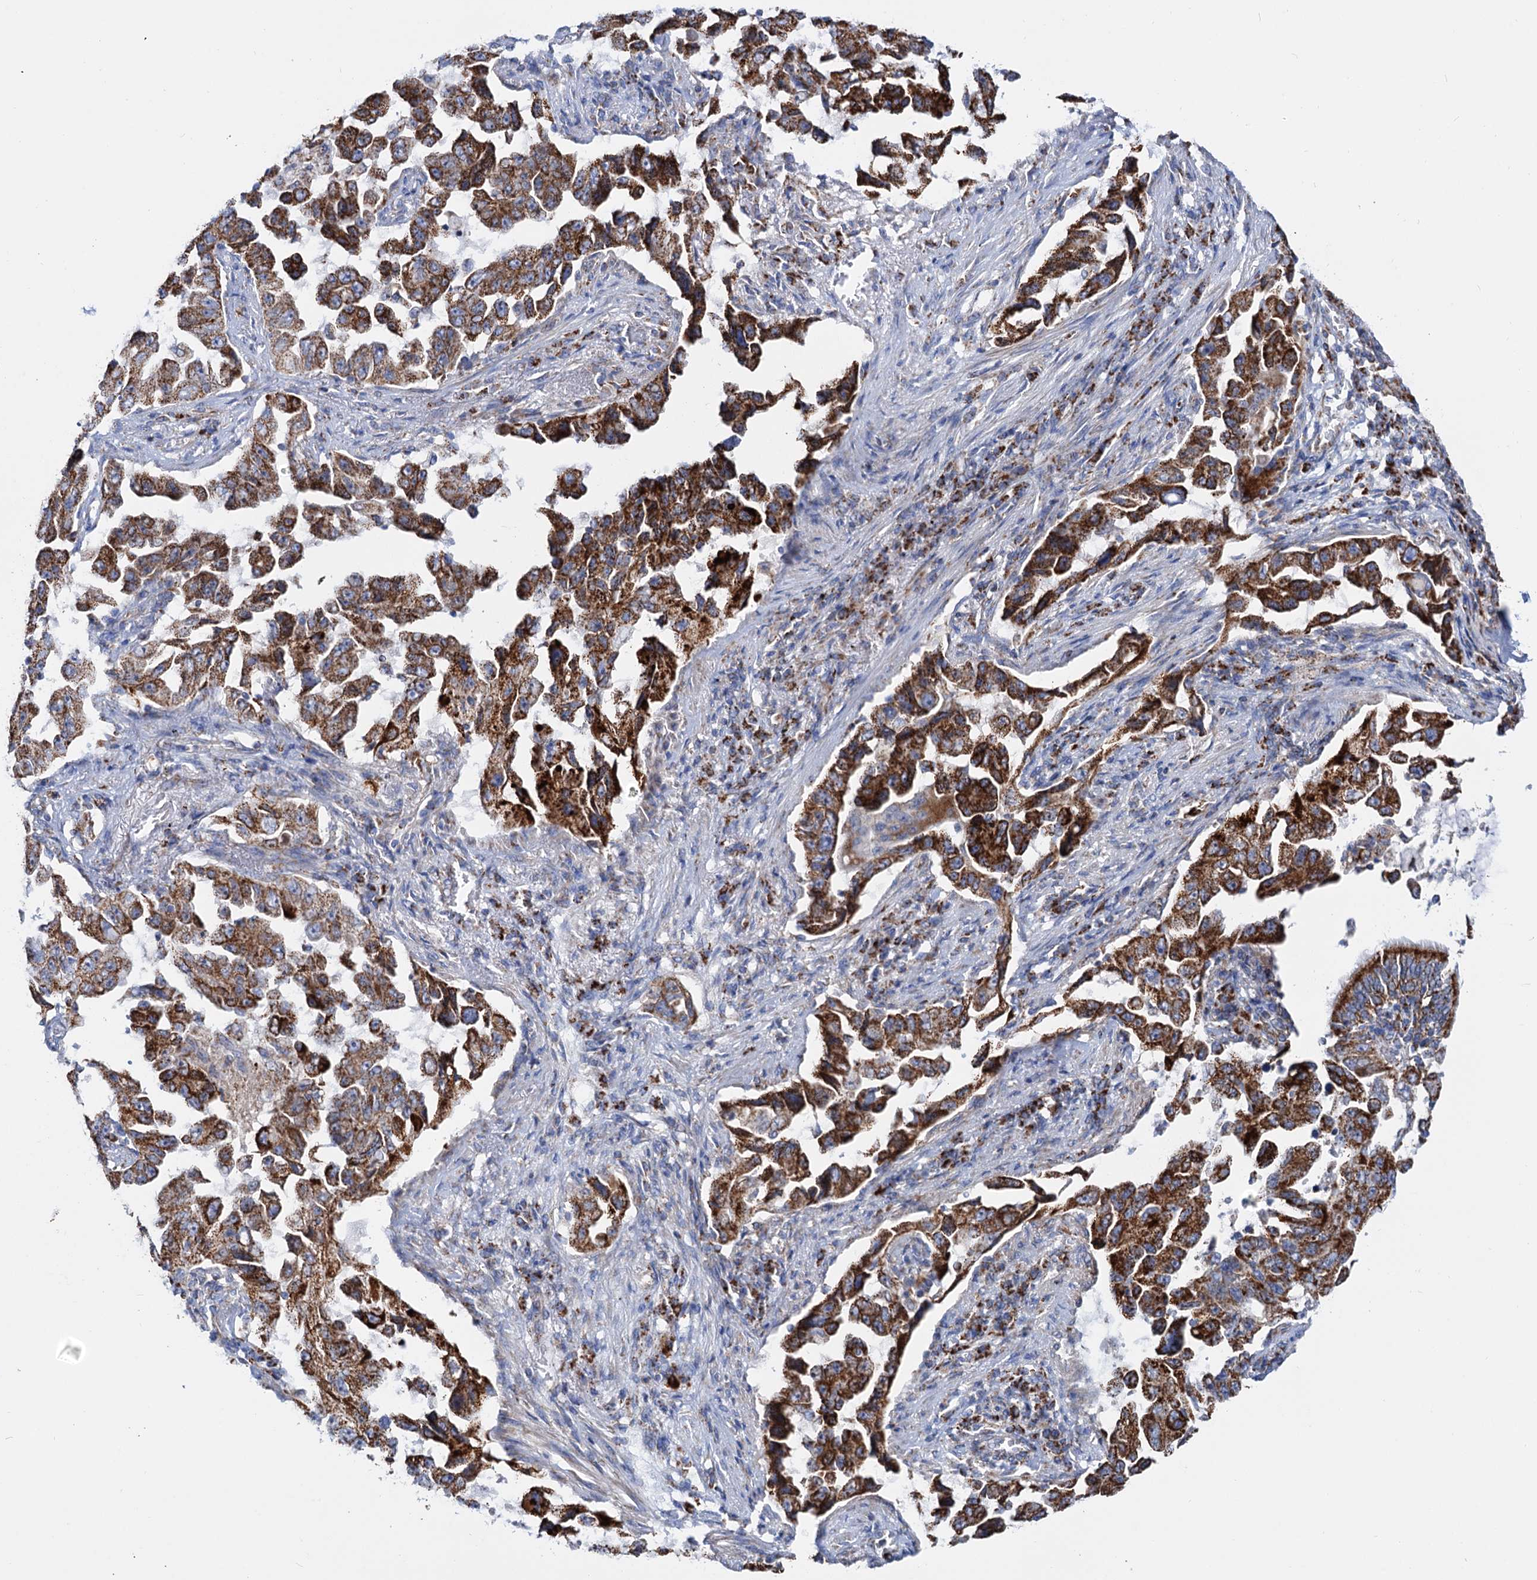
{"staining": {"intensity": "strong", "quantity": ">75%", "location": "cytoplasmic/membranous"}, "tissue": "lung cancer", "cell_type": "Tumor cells", "image_type": "cancer", "snomed": [{"axis": "morphology", "description": "Adenocarcinoma, NOS"}, {"axis": "topography", "description": "Lung"}], "caption": "Immunohistochemistry (IHC) (DAB (3,3'-diaminobenzidine)) staining of human adenocarcinoma (lung) demonstrates strong cytoplasmic/membranous protein expression in approximately >75% of tumor cells.", "gene": "C2CD3", "patient": {"sex": "female", "age": 51}}